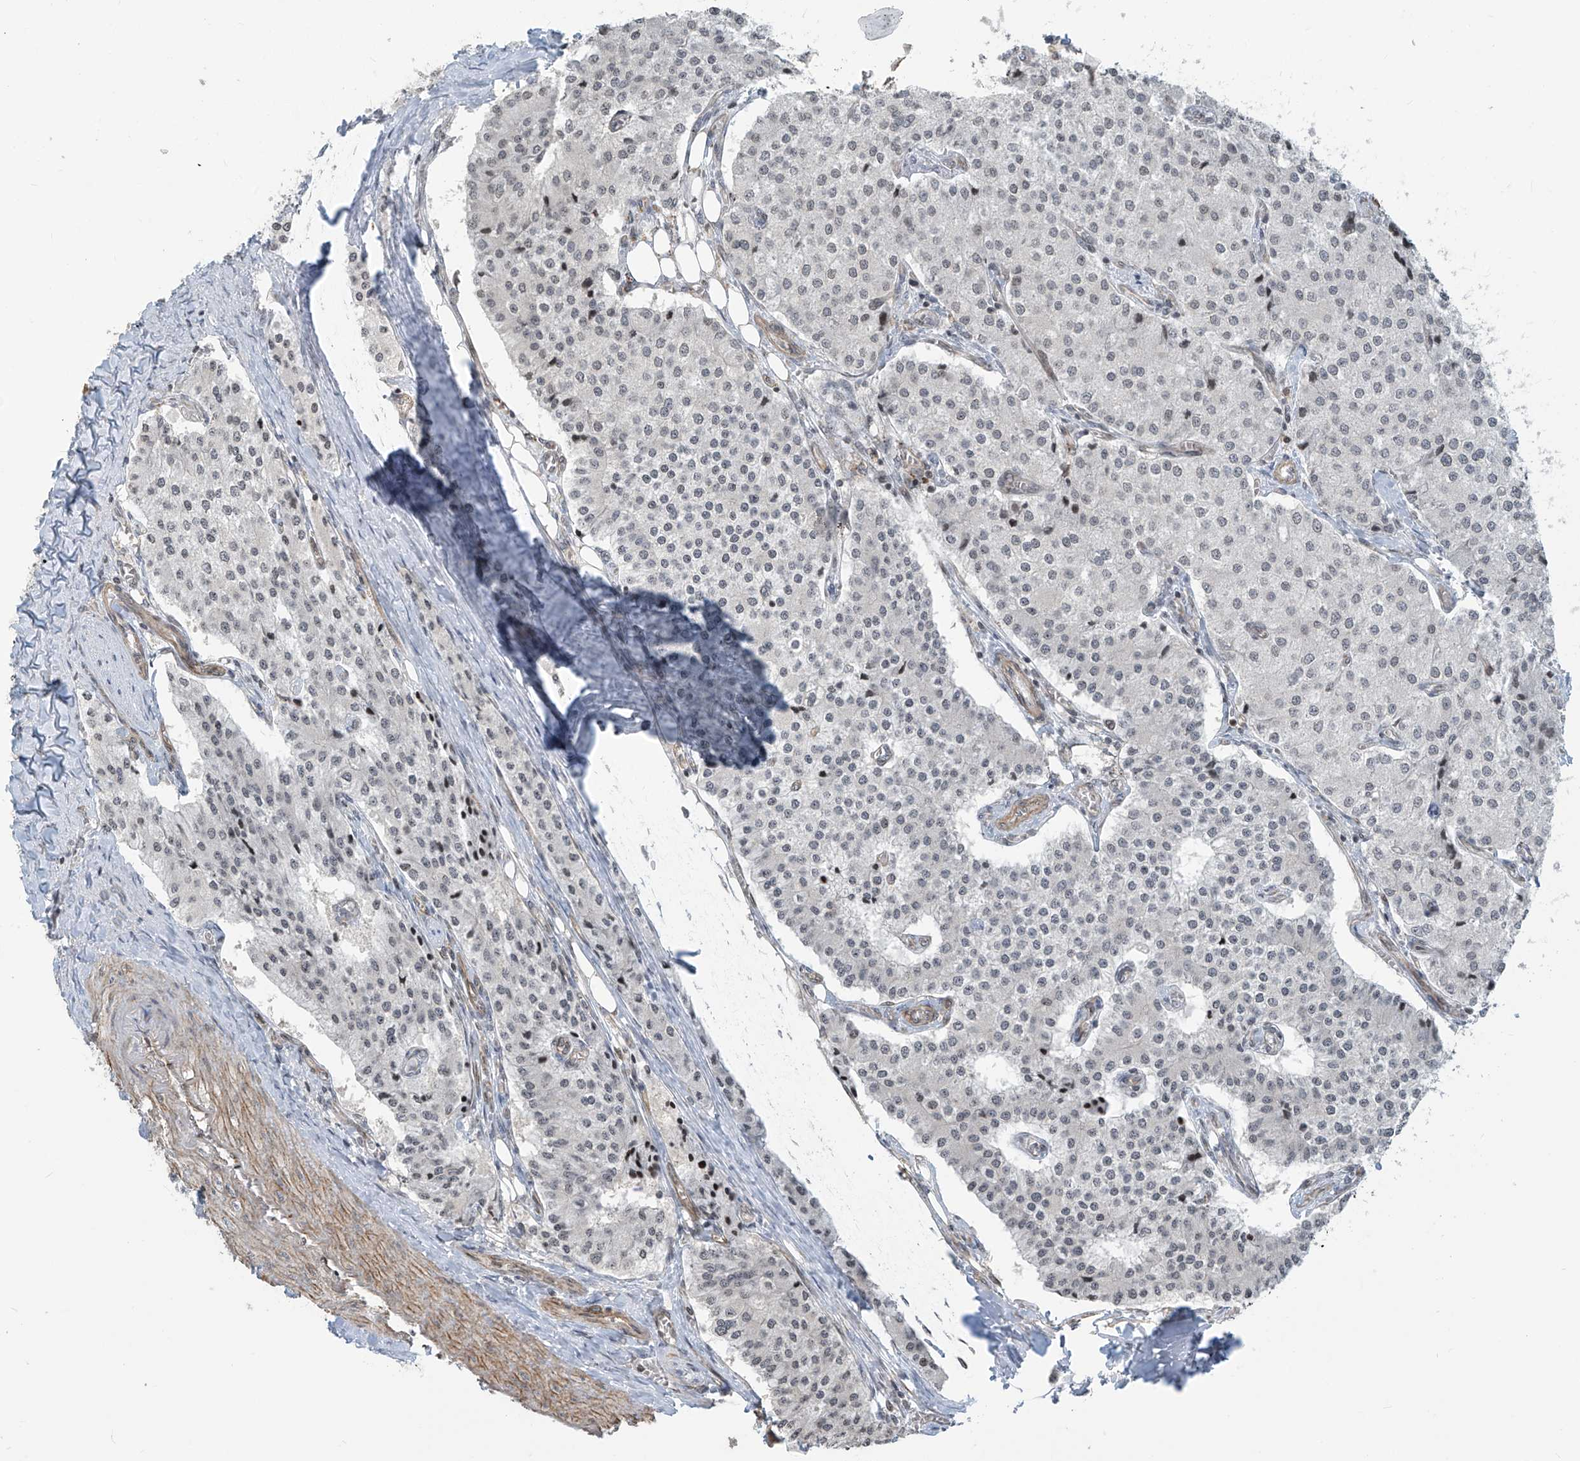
{"staining": {"intensity": "negative", "quantity": "none", "location": "none"}, "tissue": "carcinoid", "cell_type": "Tumor cells", "image_type": "cancer", "snomed": [{"axis": "morphology", "description": "Carcinoid, malignant, NOS"}, {"axis": "topography", "description": "Colon"}], "caption": "Carcinoid was stained to show a protein in brown. There is no significant positivity in tumor cells. (DAB (3,3'-diaminobenzidine) immunohistochemistry, high magnification).", "gene": "METAP1D", "patient": {"sex": "female", "age": 52}}